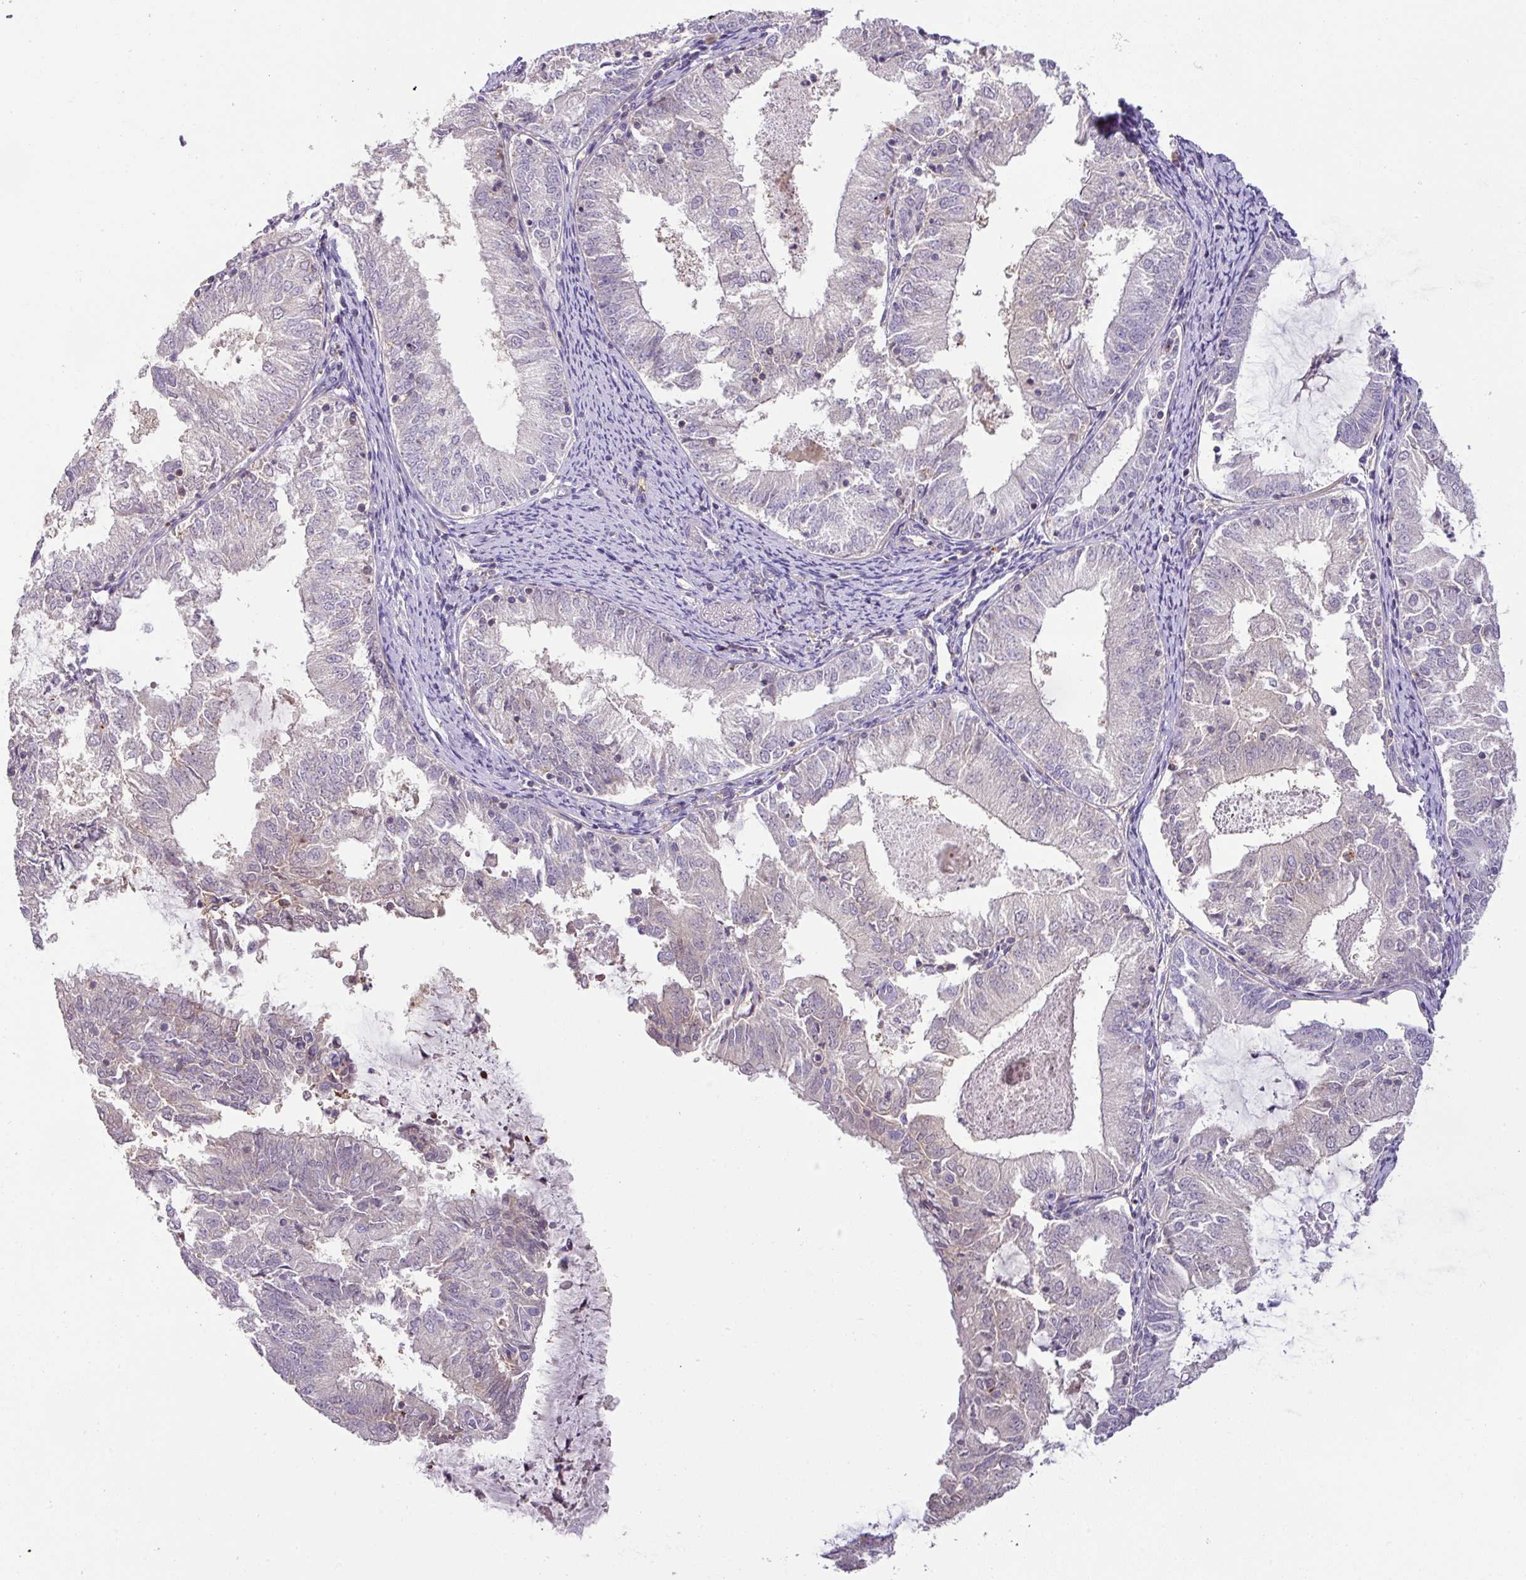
{"staining": {"intensity": "negative", "quantity": "none", "location": "none"}, "tissue": "endometrial cancer", "cell_type": "Tumor cells", "image_type": "cancer", "snomed": [{"axis": "morphology", "description": "Adenocarcinoma, NOS"}, {"axis": "topography", "description": "Endometrium"}], "caption": "Immunohistochemistry (IHC) photomicrograph of endometrial adenocarcinoma stained for a protein (brown), which shows no positivity in tumor cells.", "gene": "HOXC13", "patient": {"sex": "female", "age": 57}}